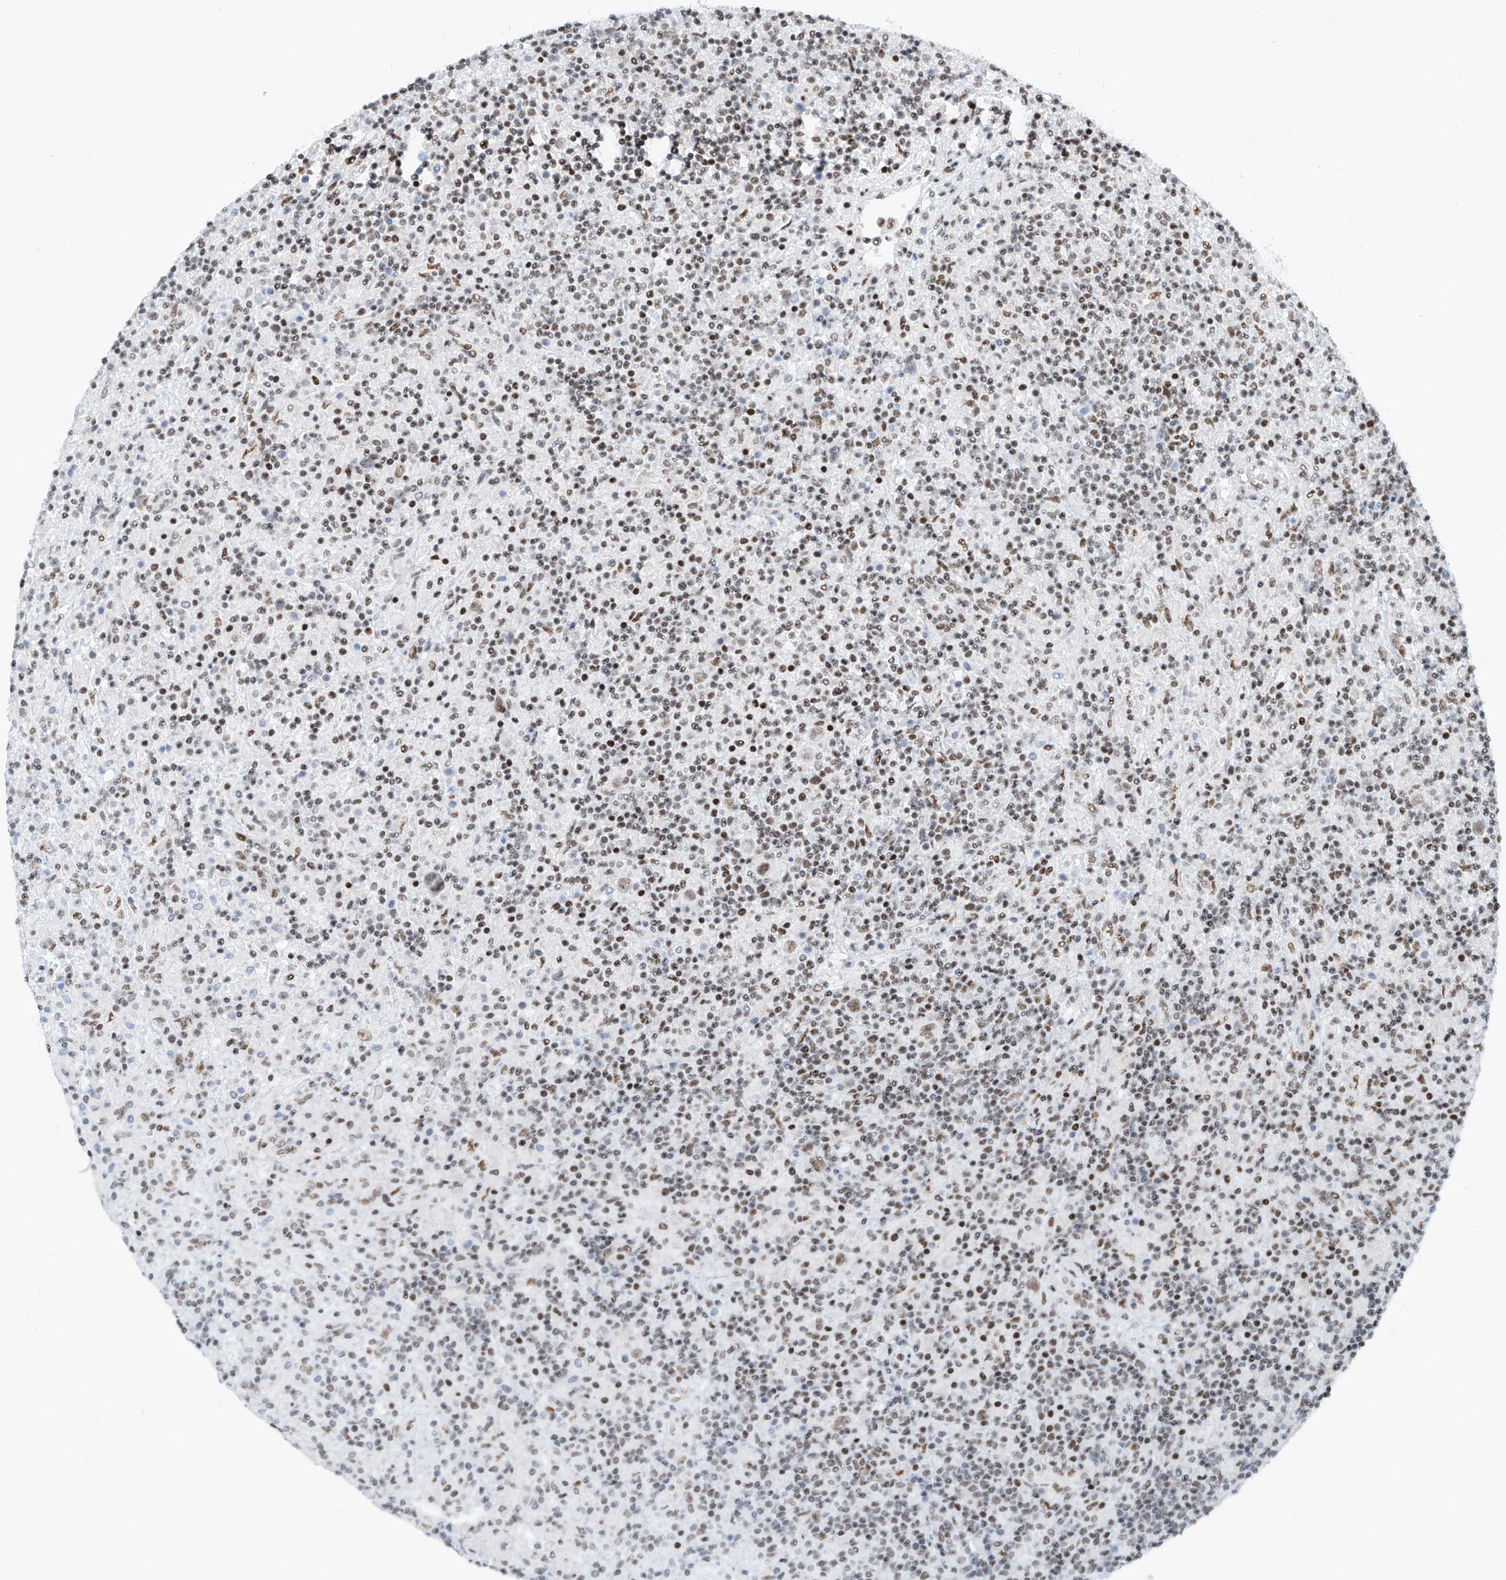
{"staining": {"intensity": "weak", "quantity": ">75%", "location": "nuclear"}, "tissue": "lymphoma", "cell_type": "Tumor cells", "image_type": "cancer", "snomed": [{"axis": "morphology", "description": "Hodgkin's disease, NOS"}, {"axis": "topography", "description": "Lymph node"}], "caption": "Human Hodgkin's disease stained with a protein marker exhibits weak staining in tumor cells.", "gene": "TAF4", "patient": {"sex": "male", "age": 70}}